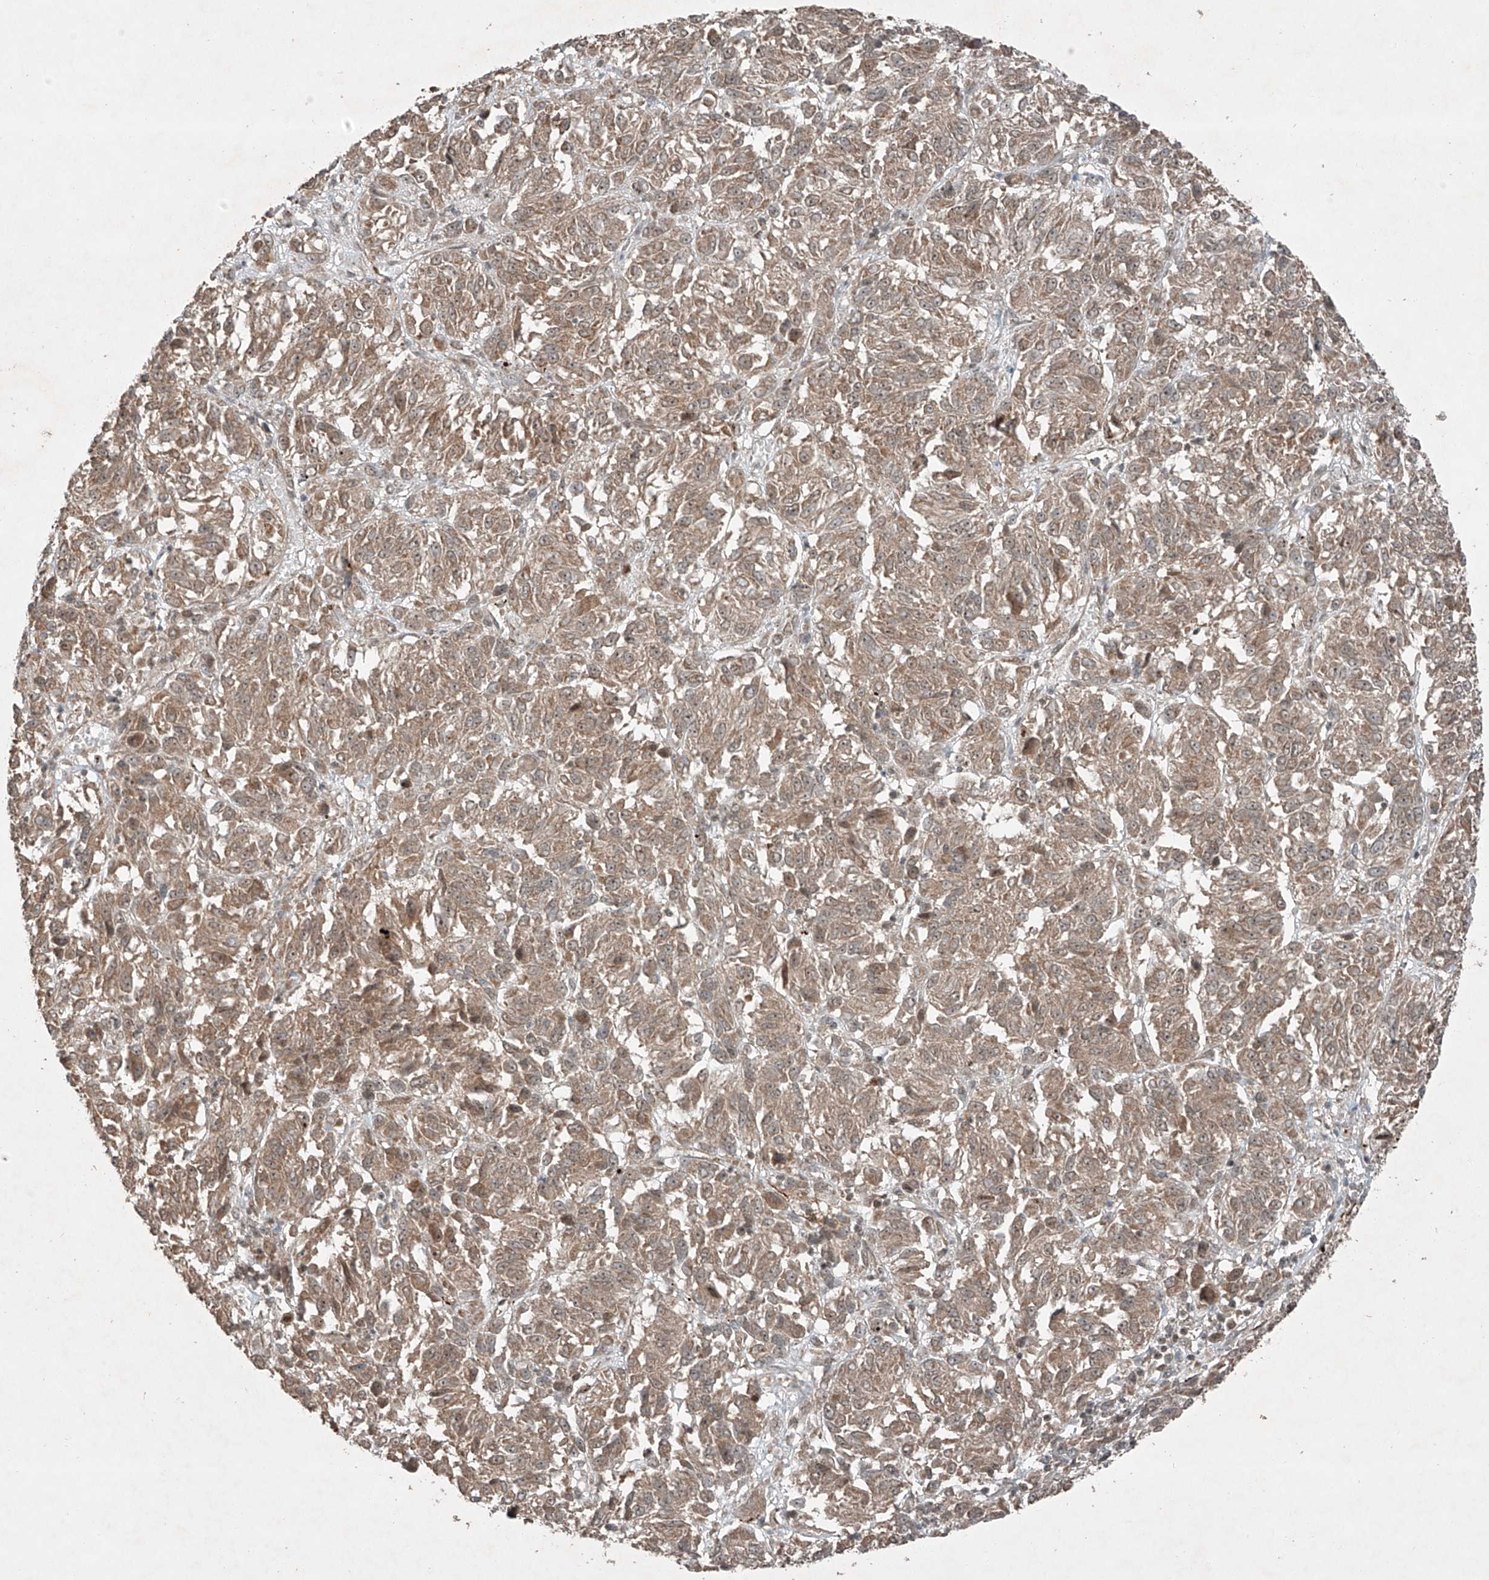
{"staining": {"intensity": "moderate", "quantity": ">75%", "location": "cytoplasmic/membranous"}, "tissue": "melanoma", "cell_type": "Tumor cells", "image_type": "cancer", "snomed": [{"axis": "morphology", "description": "Malignant melanoma, Metastatic site"}, {"axis": "topography", "description": "Lung"}], "caption": "This is an image of immunohistochemistry (IHC) staining of malignant melanoma (metastatic site), which shows moderate positivity in the cytoplasmic/membranous of tumor cells.", "gene": "ZNF620", "patient": {"sex": "male", "age": 64}}